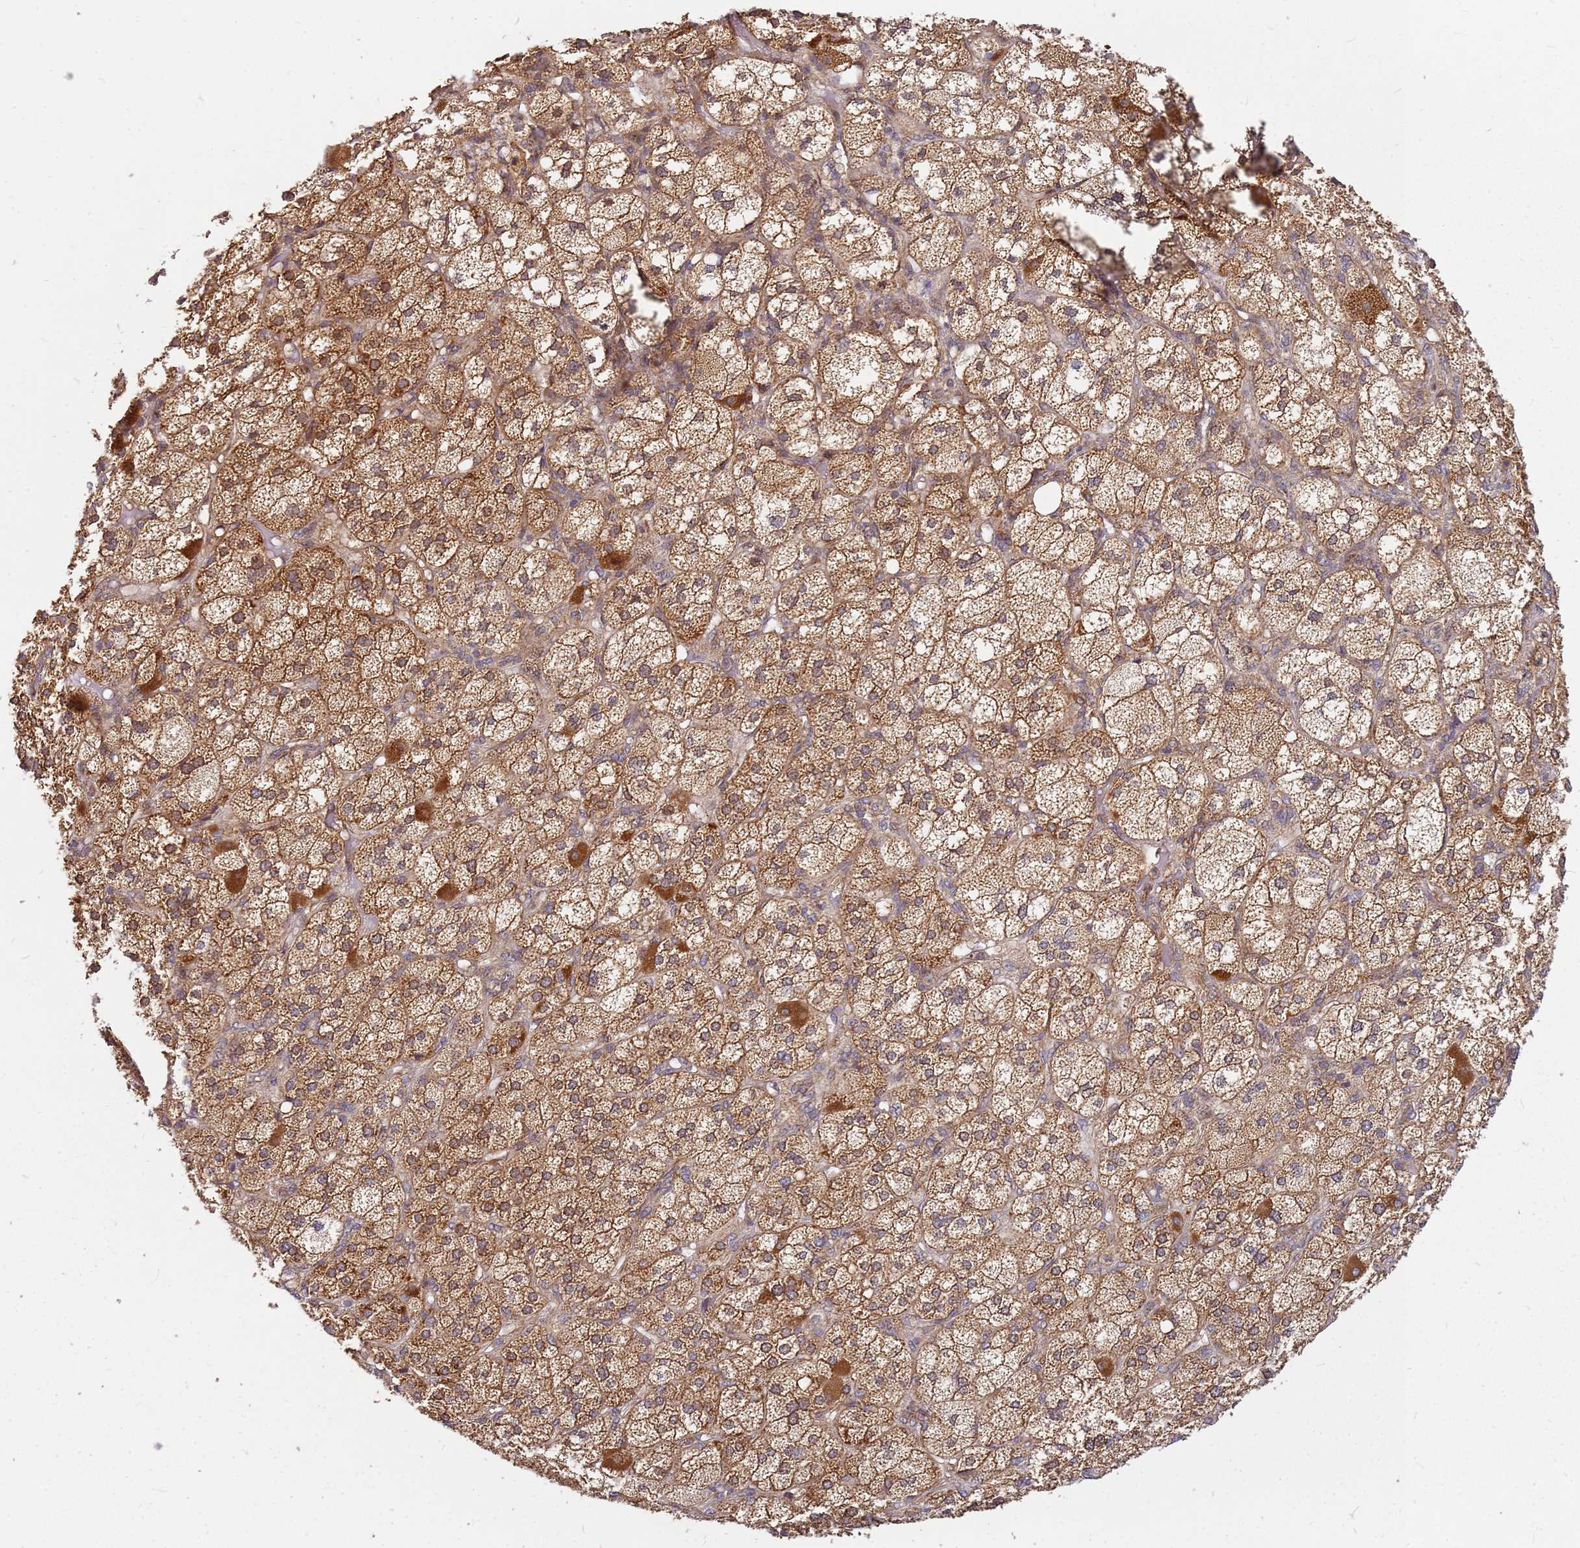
{"staining": {"intensity": "moderate", "quantity": ">75%", "location": "cytoplasmic/membranous,nuclear"}, "tissue": "adrenal gland", "cell_type": "Glandular cells", "image_type": "normal", "snomed": [{"axis": "morphology", "description": "Normal tissue, NOS"}, {"axis": "topography", "description": "Adrenal gland"}], "caption": "This photomicrograph shows normal adrenal gland stained with IHC to label a protein in brown. The cytoplasmic/membranous,nuclear of glandular cells show moderate positivity for the protein. Nuclei are counter-stained blue.", "gene": "CCDC159", "patient": {"sex": "female", "age": 61}}